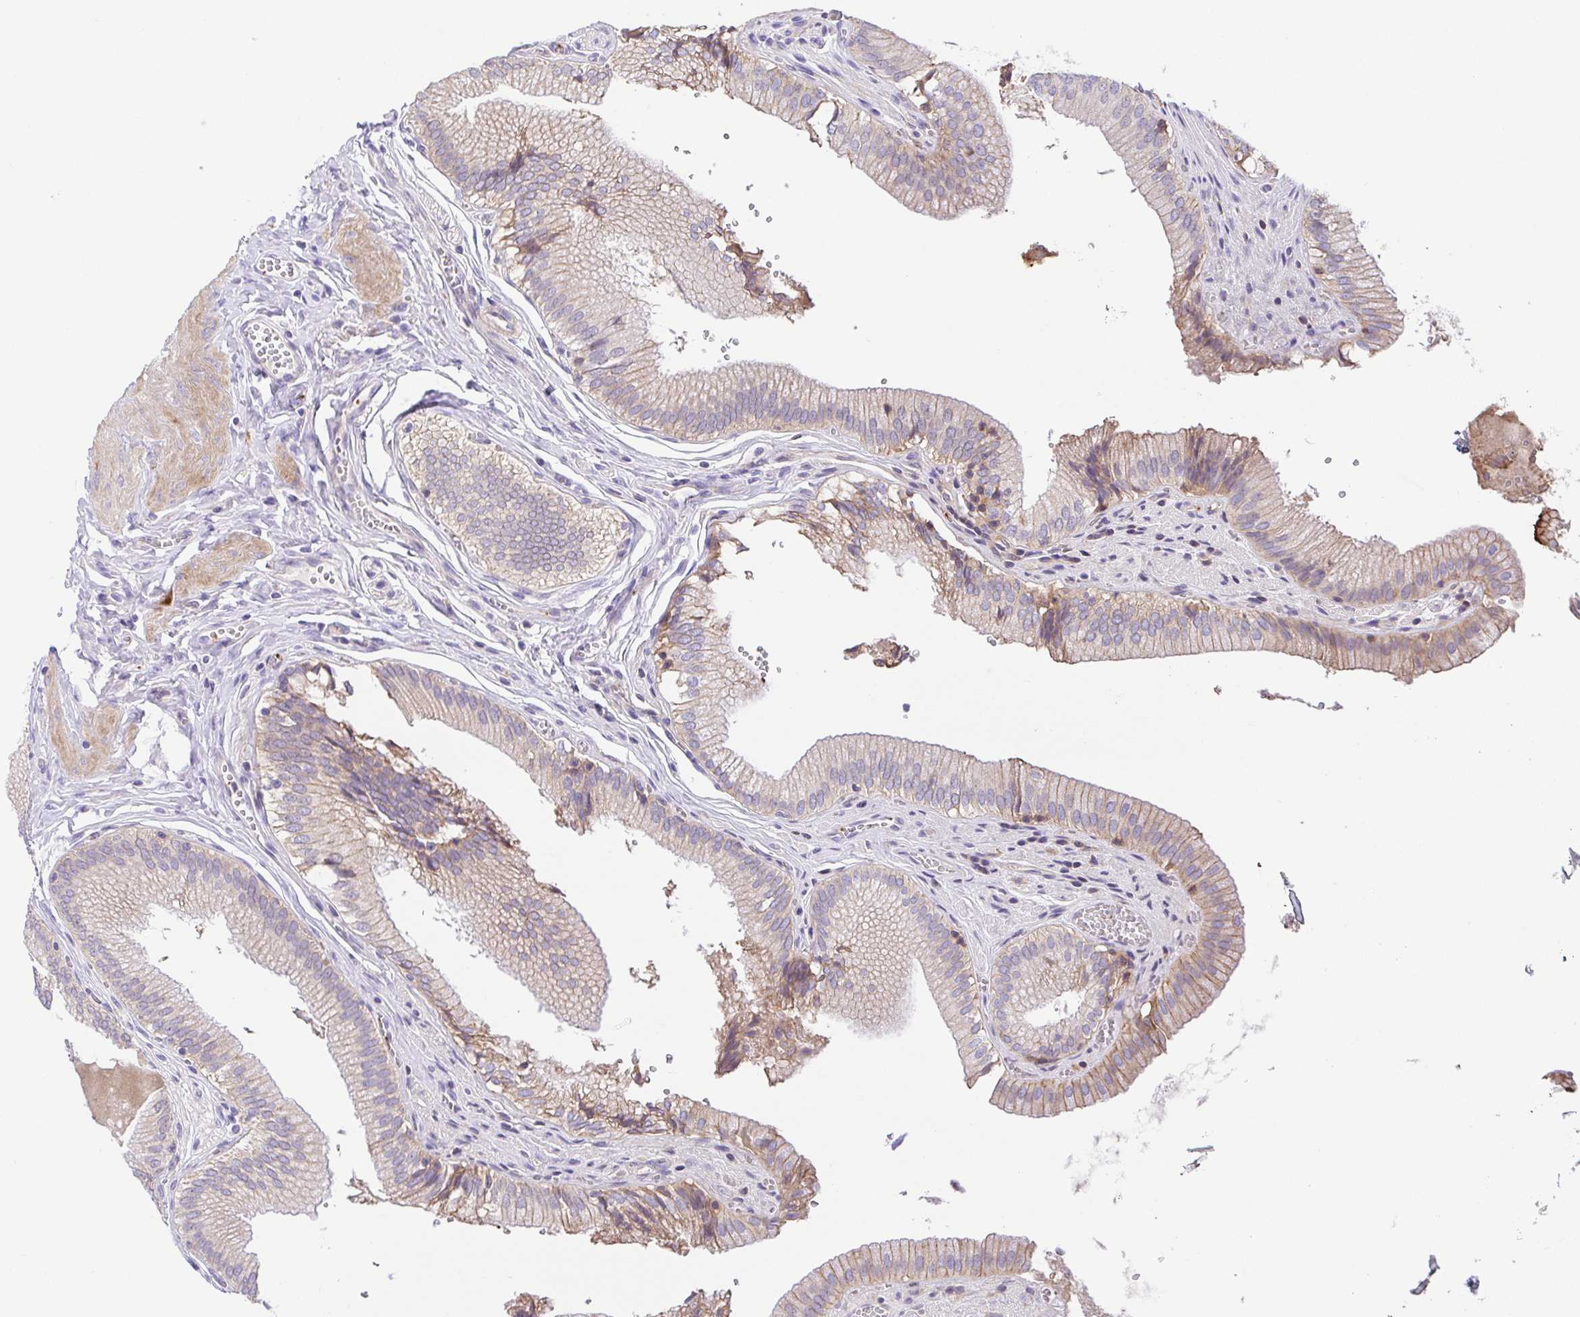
{"staining": {"intensity": "moderate", "quantity": "25%-75%", "location": "cytoplasmic/membranous"}, "tissue": "gallbladder", "cell_type": "Glandular cells", "image_type": "normal", "snomed": [{"axis": "morphology", "description": "Normal tissue, NOS"}, {"axis": "topography", "description": "Gallbladder"}, {"axis": "topography", "description": "Peripheral nerve tissue"}], "caption": "IHC of benign gallbladder reveals medium levels of moderate cytoplasmic/membranous positivity in about 25%-75% of glandular cells.", "gene": "PRR14L", "patient": {"sex": "male", "age": 17}}